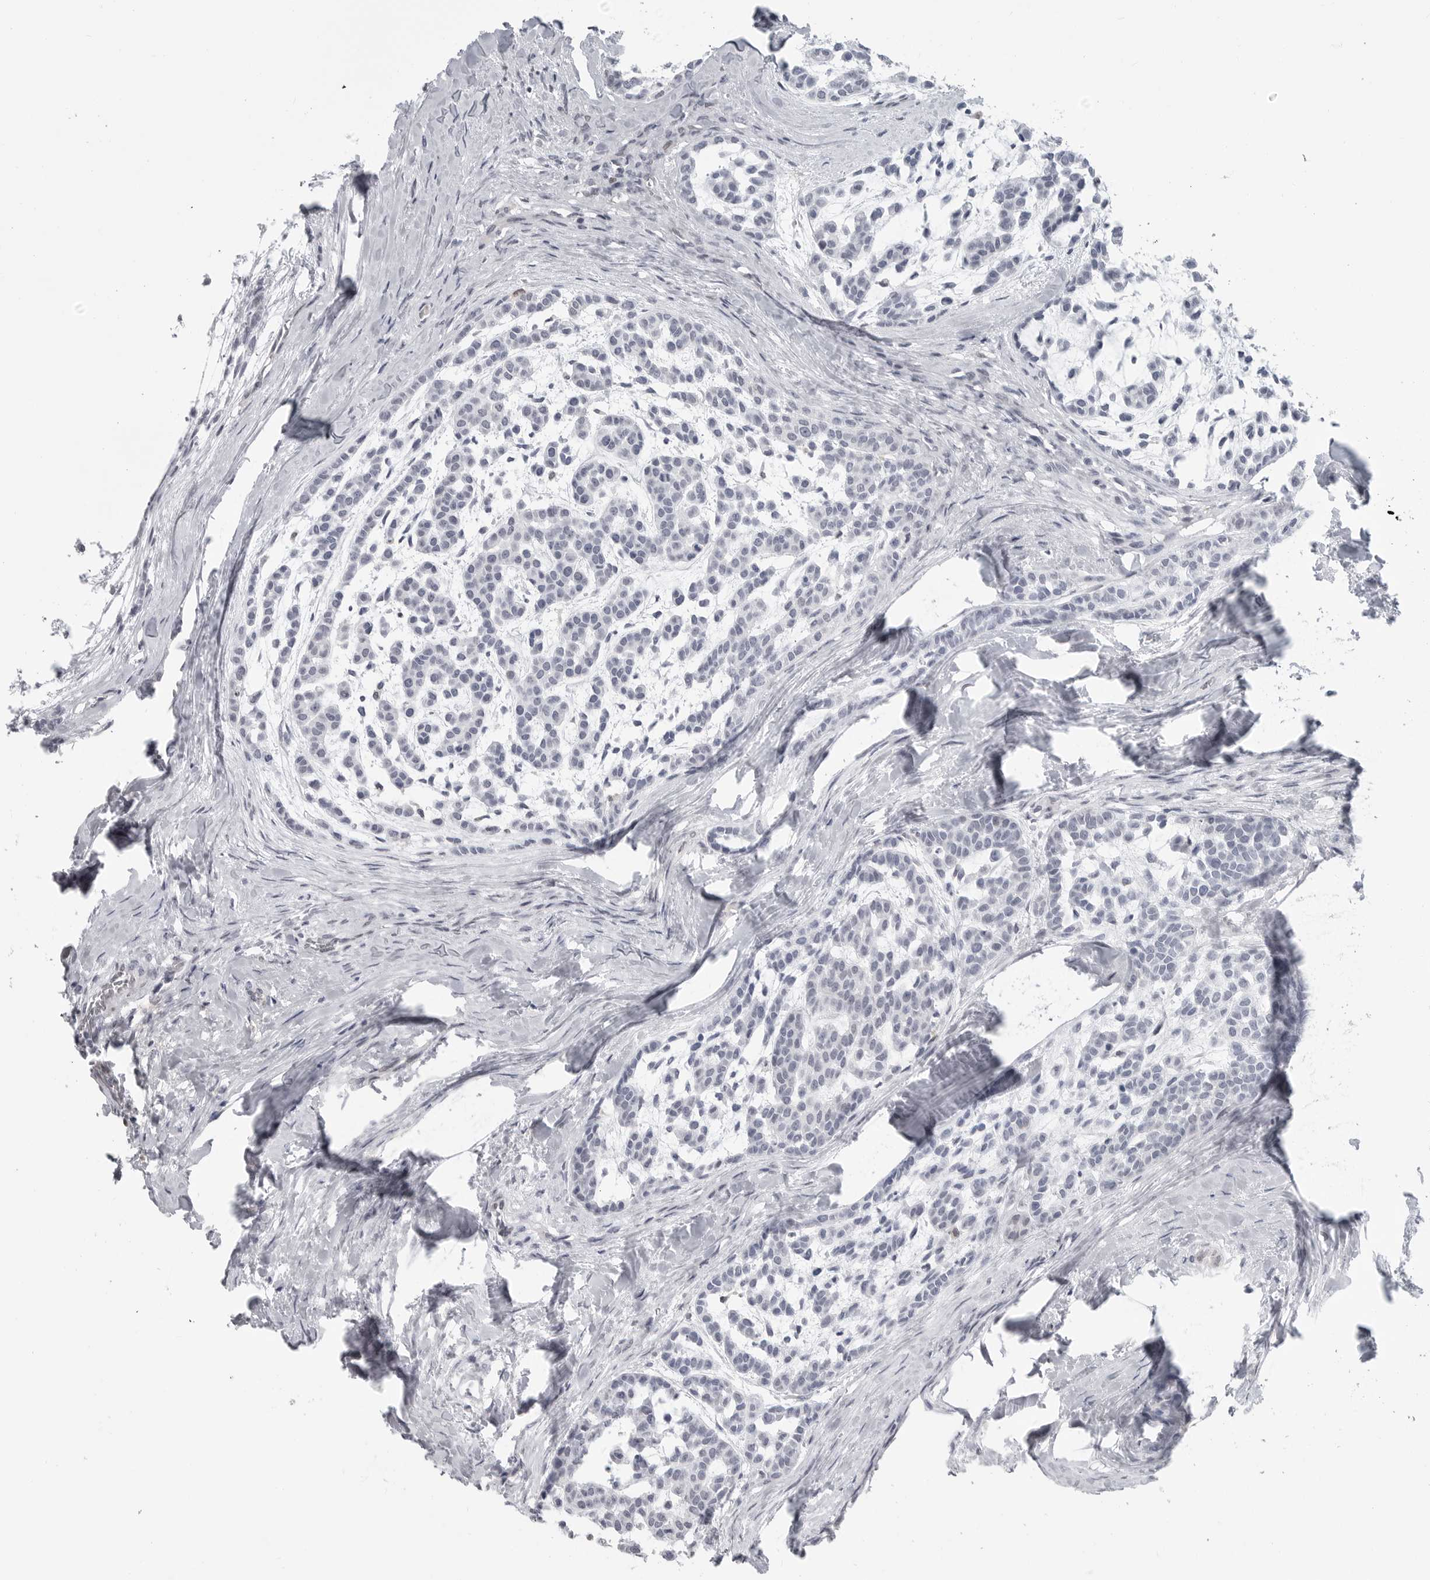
{"staining": {"intensity": "negative", "quantity": "none", "location": "none"}, "tissue": "head and neck cancer", "cell_type": "Tumor cells", "image_type": "cancer", "snomed": [{"axis": "morphology", "description": "Adenocarcinoma, NOS"}, {"axis": "morphology", "description": "Adenoma, NOS"}, {"axis": "topography", "description": "Head-Neck"}], "caption": "Immunohistochemistry micrograph of human head and neck cancer stained for a protein (brown), which demonstrates no expression in tumor cells. (IHC, brightfield microscopy, high magnification).", "gene": "PNPO", "patient": {"sex": "female", "age": 55}}